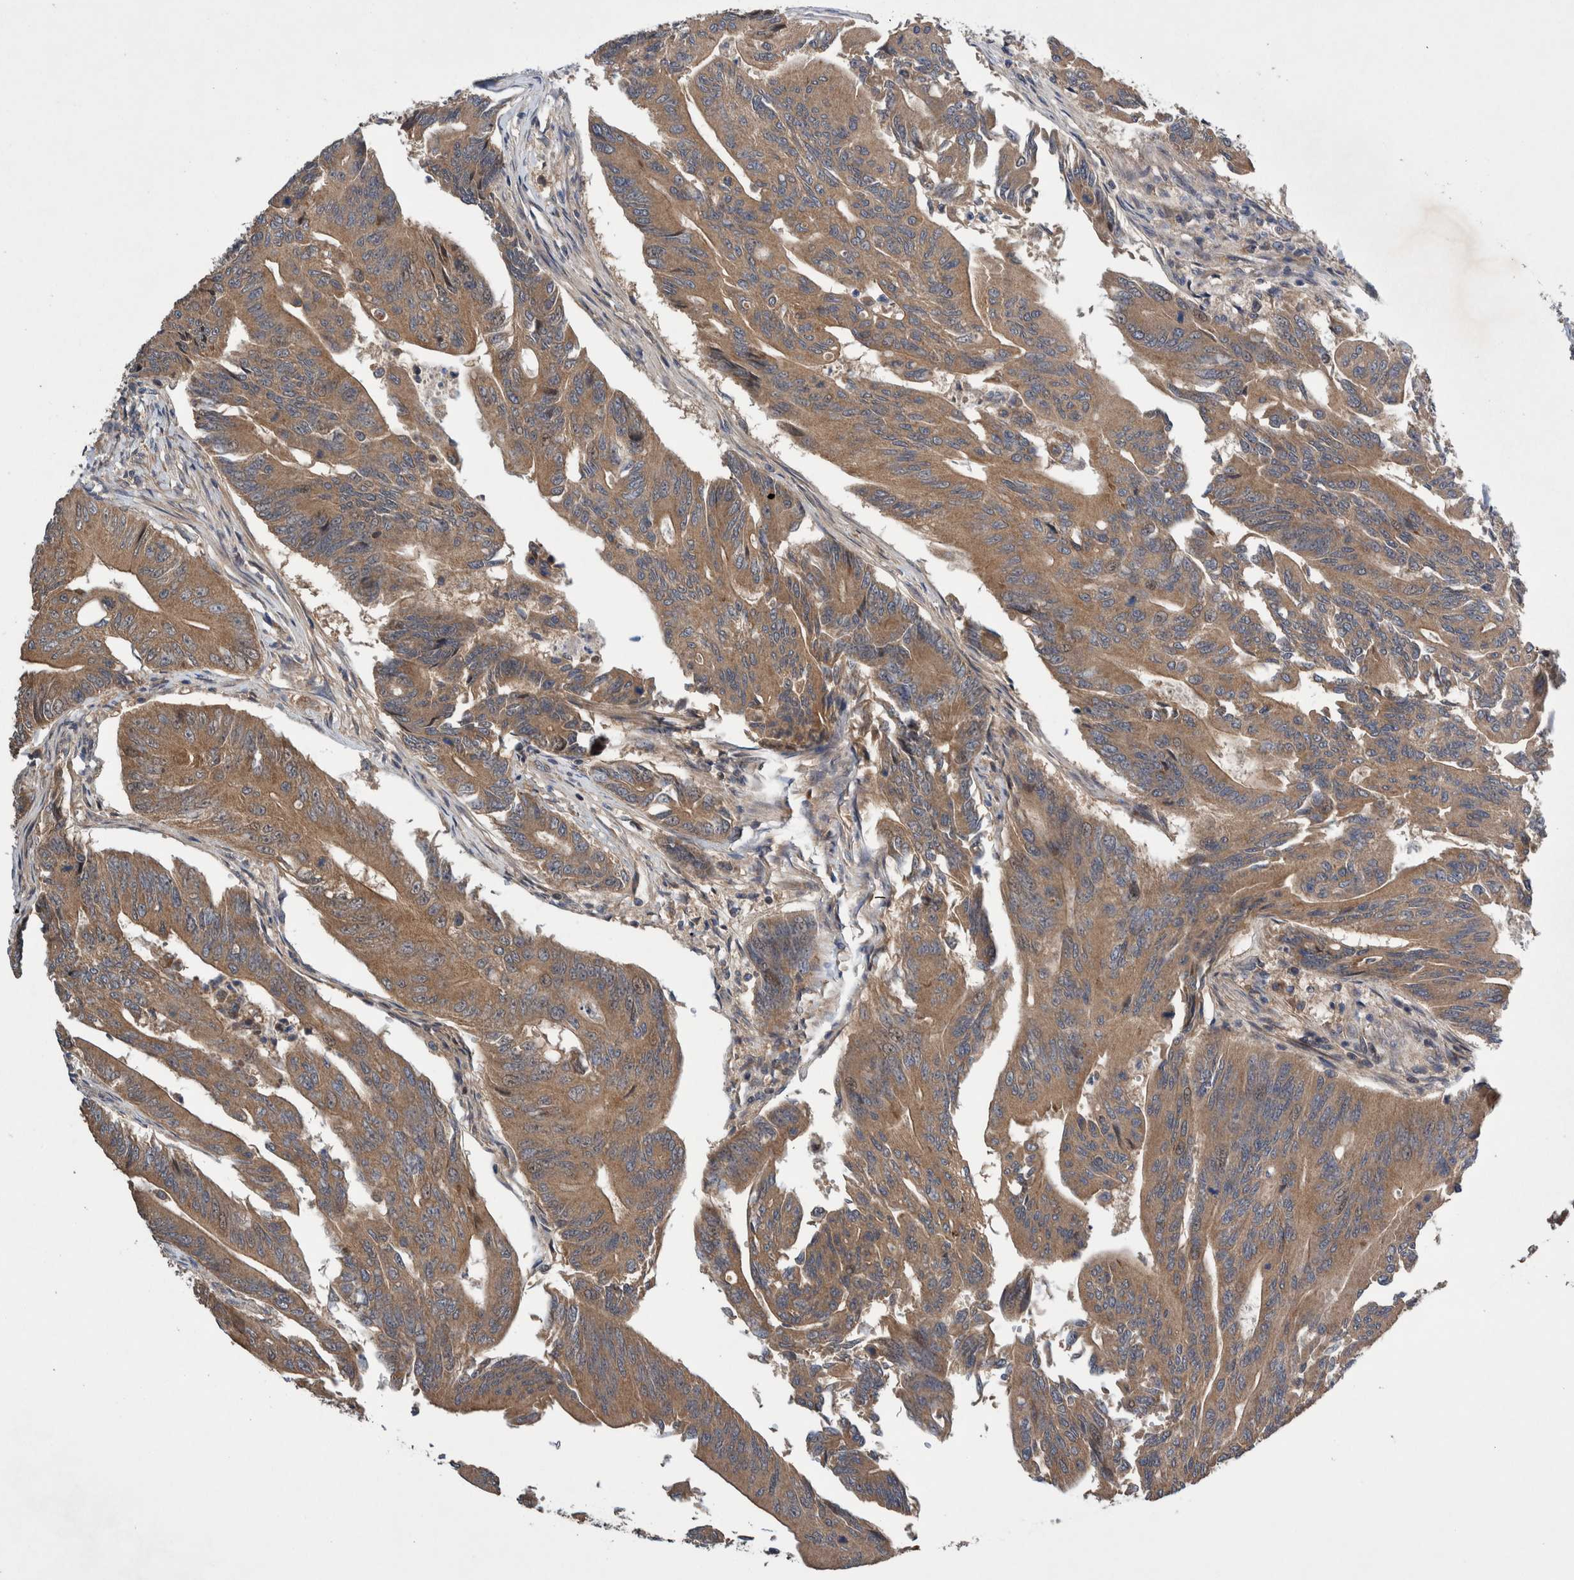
{"staining": {"intensity": "moderate", "quantity": ">75%", "location": "cytoplasmic/membranous"}, "tissue": "colorectal cancer", "cell_type": "Tumor cells", "image_type": "cancer", "snomed": [{"axis": "morphology", "description": "Adenoma, NOS"}, {"axis": "morphology", "description": "Adenocarcinoma, NOS"}, {"axis": "topography", "description": "Colon"}], "caption": "This micrograph displays immunohistochemistry staining of human colorectal cancer, with medium moderate cytoplasmic/membranous positivity in approximately >75% of tumor cells.", "gene": "PIK3R6", "patient": {"sex": "male", "age": 79}}